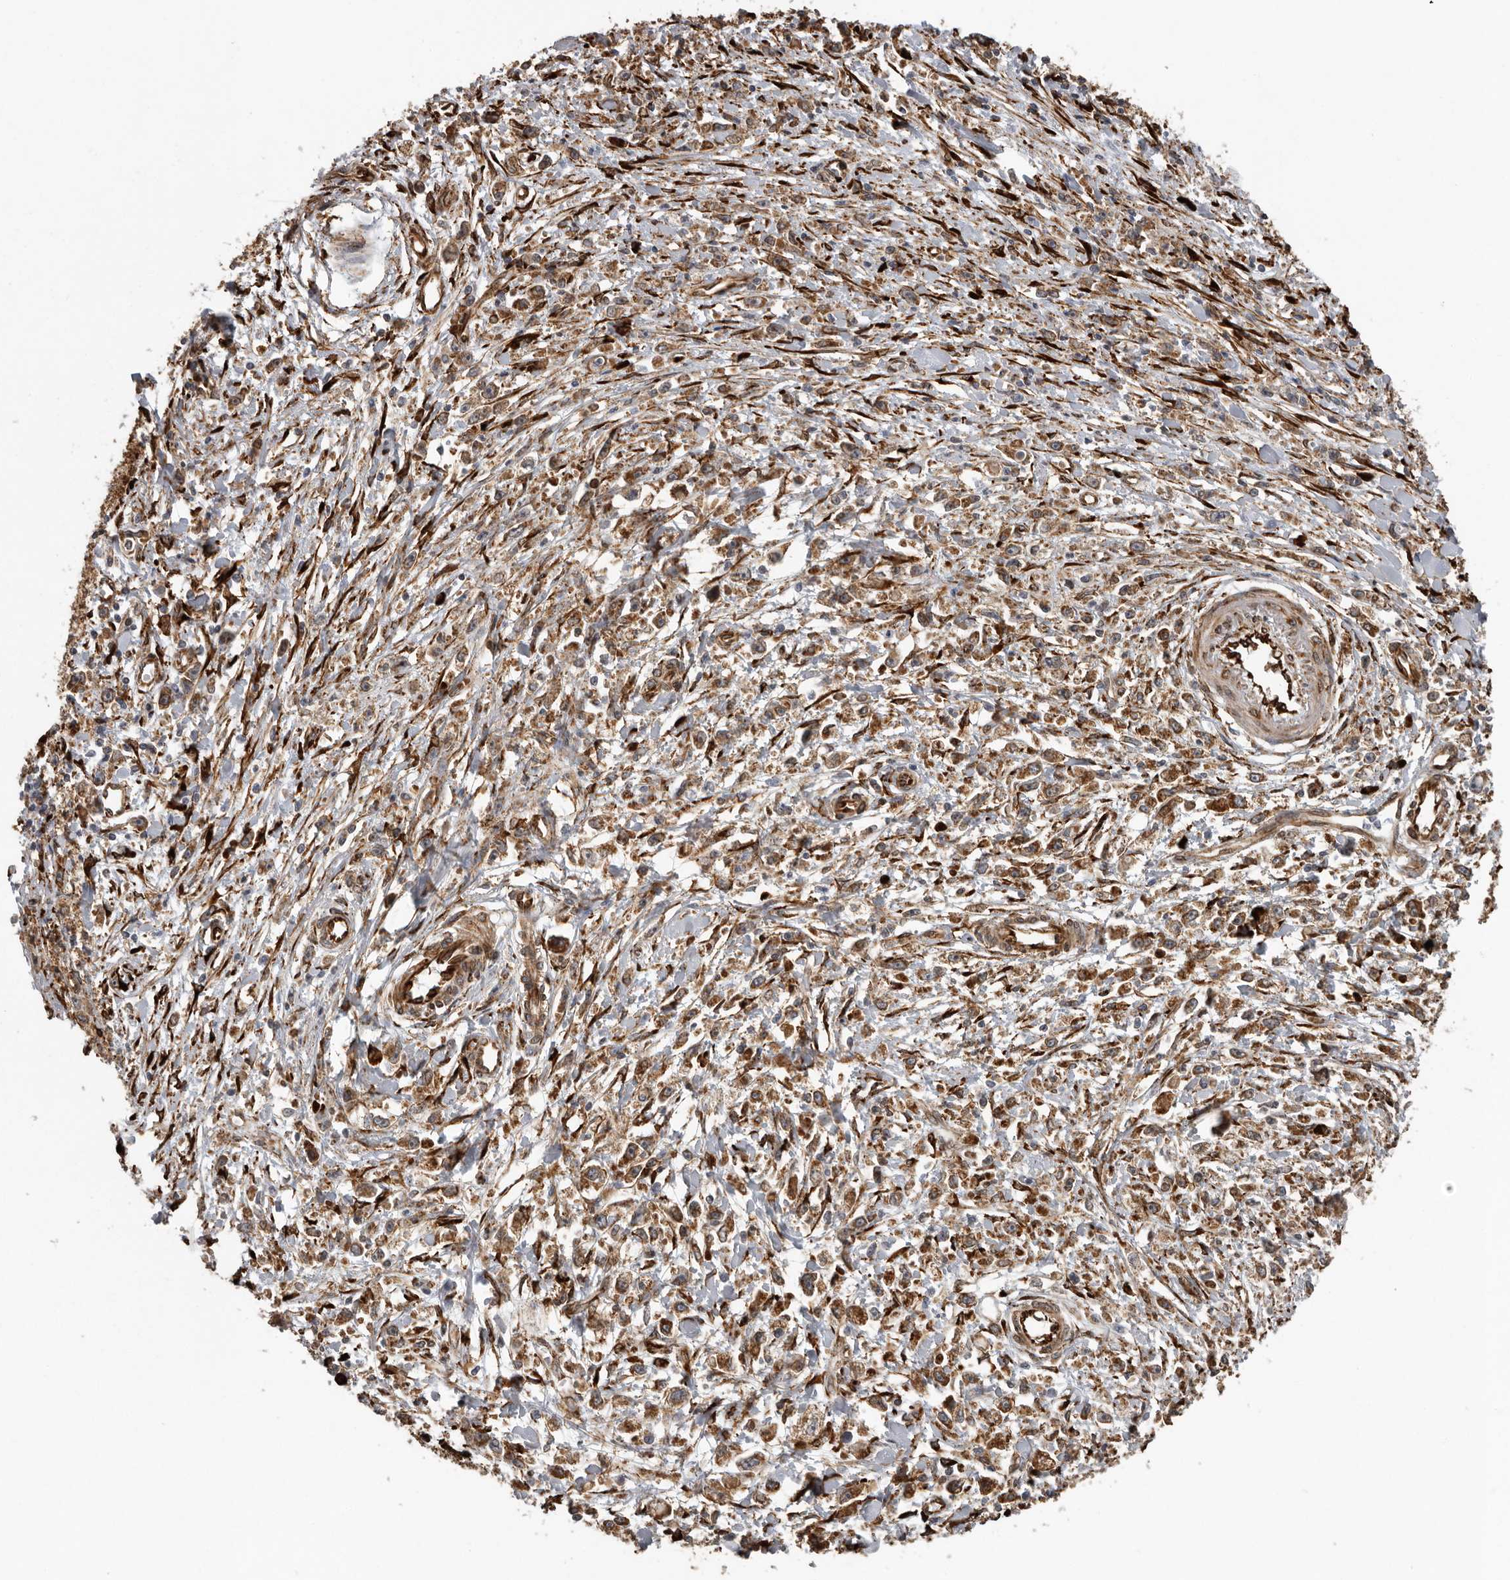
{"staining": {"intensity": "moderate", "quantity": ">75%", "location": "cytoplasmic/membranous"}, "tissue": "stomach cancer", "cell_type": "Tumor cells", "image_type": "cancer", "snomed": [{"axis": "morphology", "description": "Adenocarcinoma, NOS"}, {"axis": "topography", "description": "Stomach"}], "caption": "Stomach adenocarcinoma stained for a protein (brown) demonstrates moderate cytoplasmic/membranous positive staining in approximately >75% of tumor cells.", "gene": "CEP350", "patient": {"sex": "female", "age": 59}}